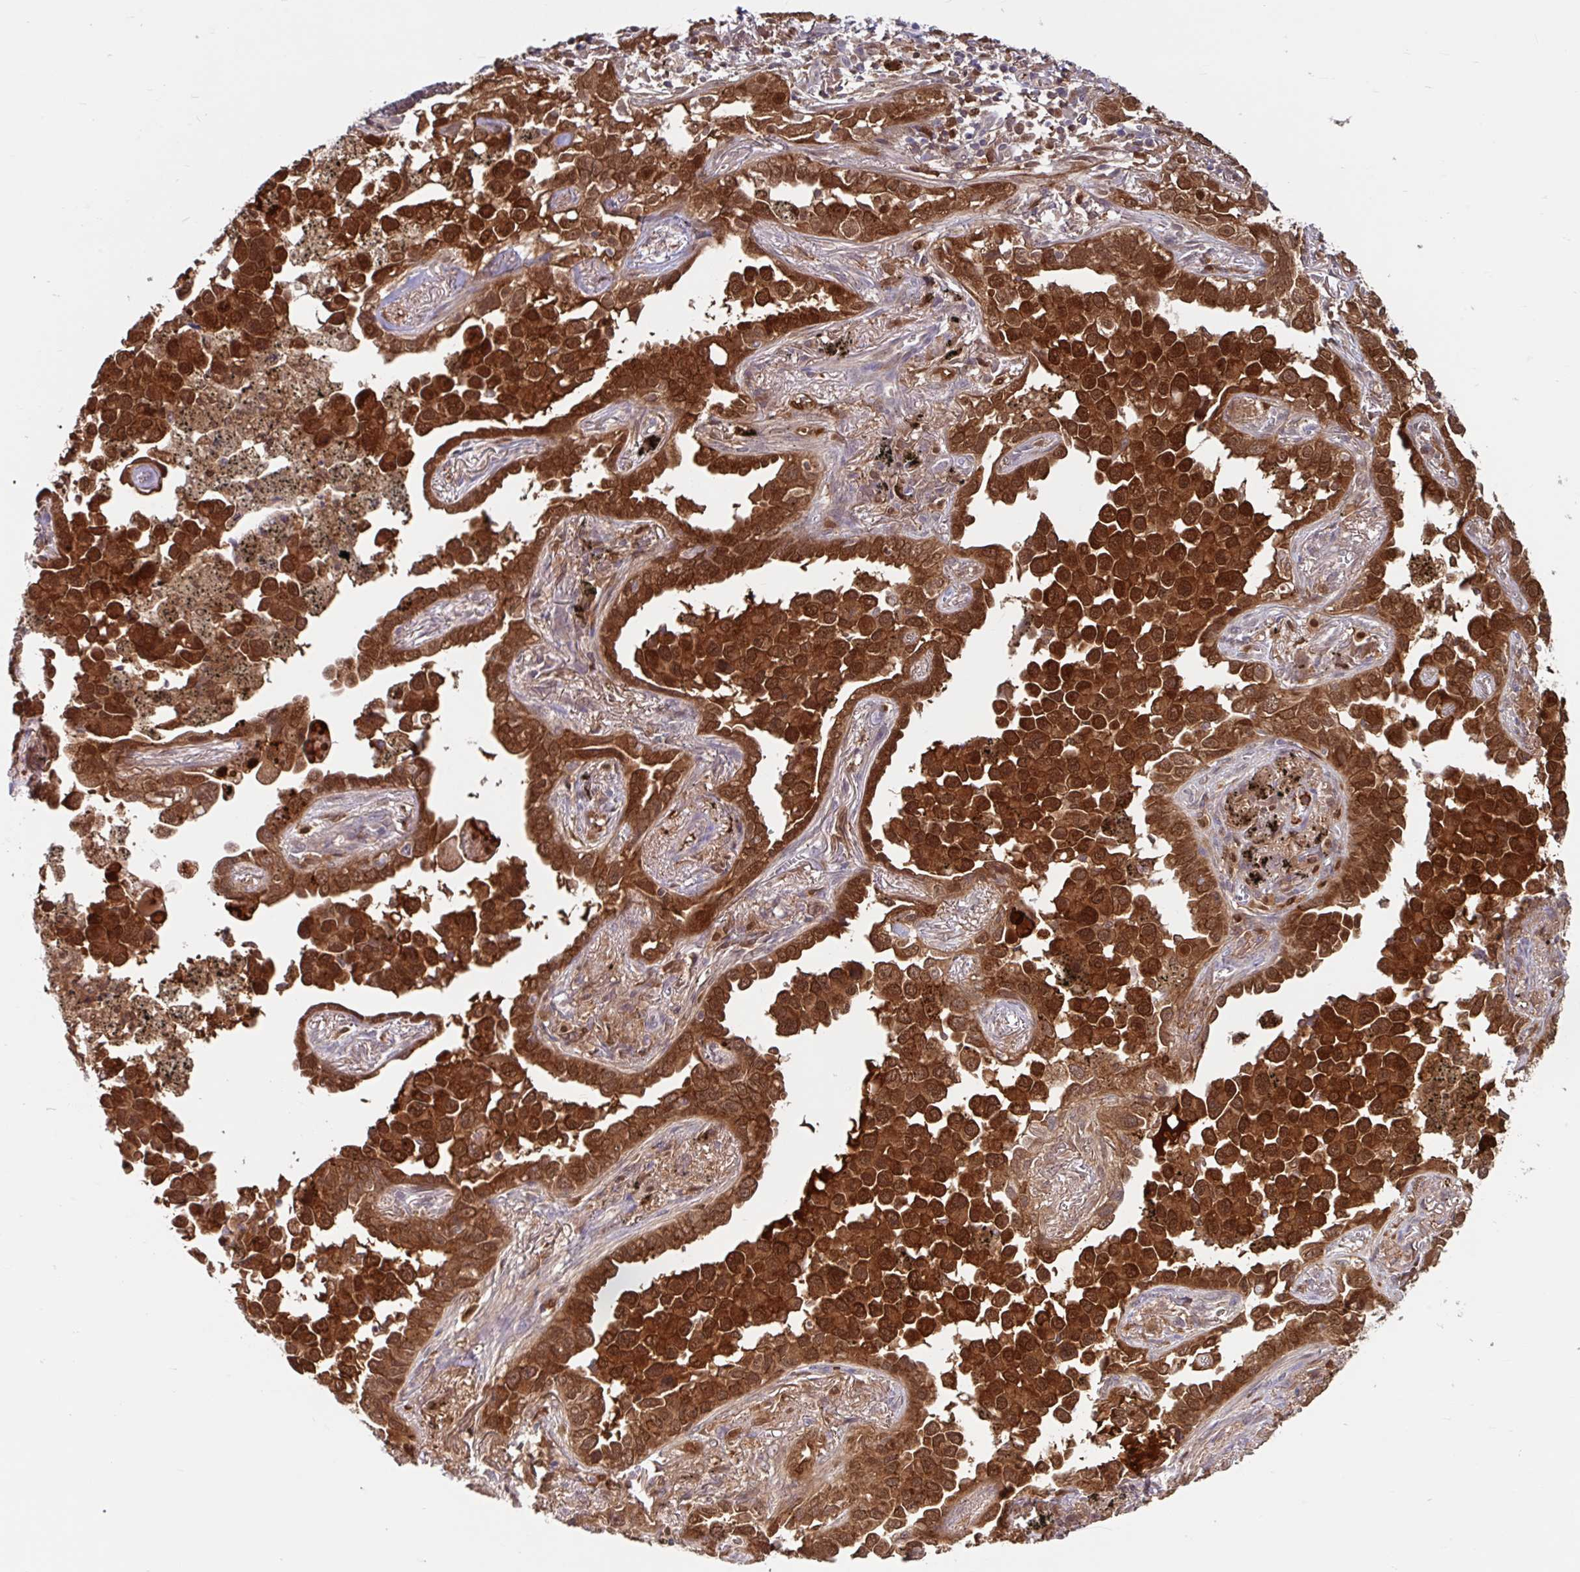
{"staining": {"intensity": "strong", "quantity": ">75%", "location": "cytoplasmic/membranous,nuclear"}, "tissue": "lung cancer", "cell_type": "Tumor cells", "image_type": "cancer", "snomed": [{"axis": "morphology", "description": "Adenocarcinoma, NOS"}, {"axis": "topography", "description": "Lung"}], "caption": "Protein expression analysis of adenocarcinoma (lung) exhibits strong cytoplasmic/membranous and nuclear expression in approximately >75% of tumor cells.", "gene": "BLVRA", "patient": {"sex": "male", "age": 67}}